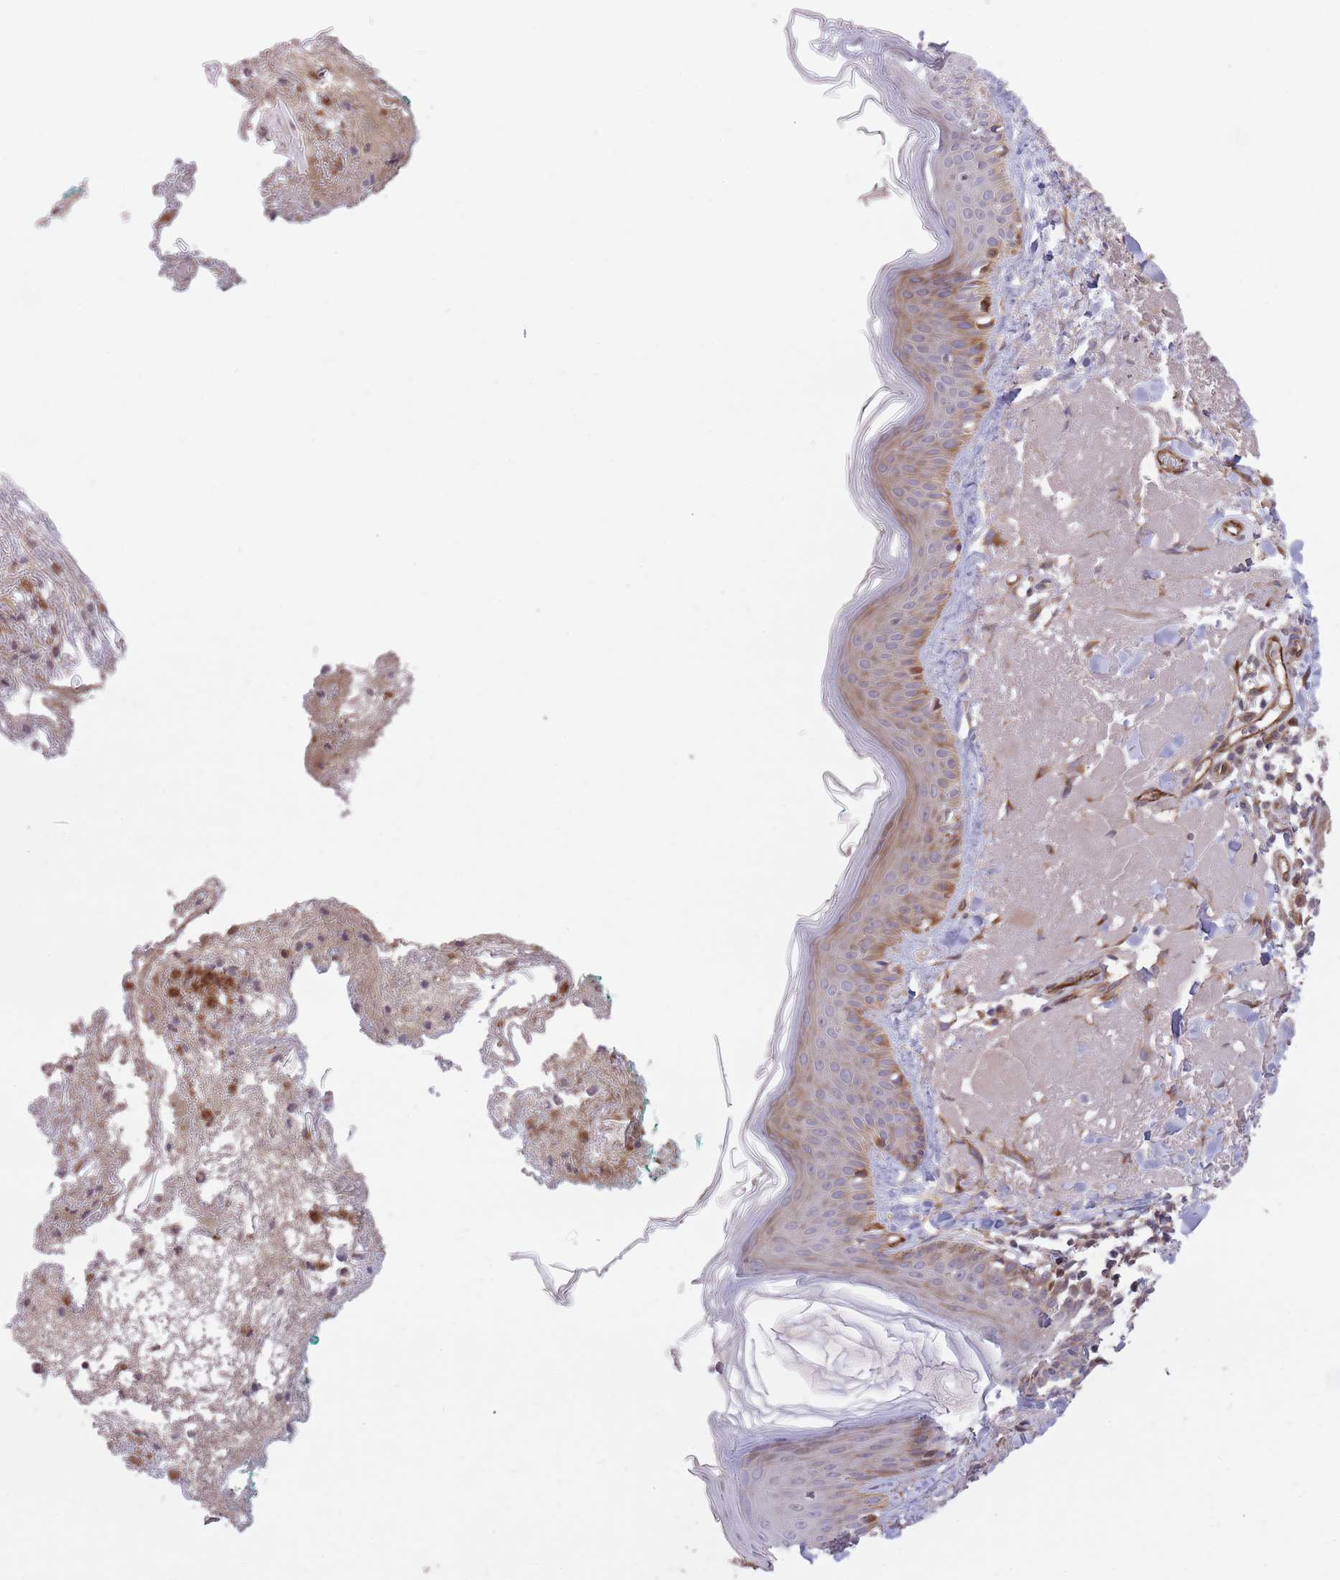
{"staining": {"intensity": "moderate", "quantity": ">75%", "location": "cytoplasmic/membranous"}, "tissue": "skin", "cell_type": "Fibroblasts", "image_type": "normal", "snomed": [{"axis": "morphology", "description": "Normal tissue, NOS"}, {"axis": "morphology", "description": "Malignant melanoma, NOS"}, {"axis": "topography", "description": "Skin"}], "caption": "Immunohistochemistry (IHC) histopathology image of unremarkable human skin stained for a protein (brown), which demonstrates medium levels of moderate cytoplasmic/membranous expression in approximately >75% of fibroblasts.", "gene": "CISH", "patient": {"sex": "male", "age": 80}}